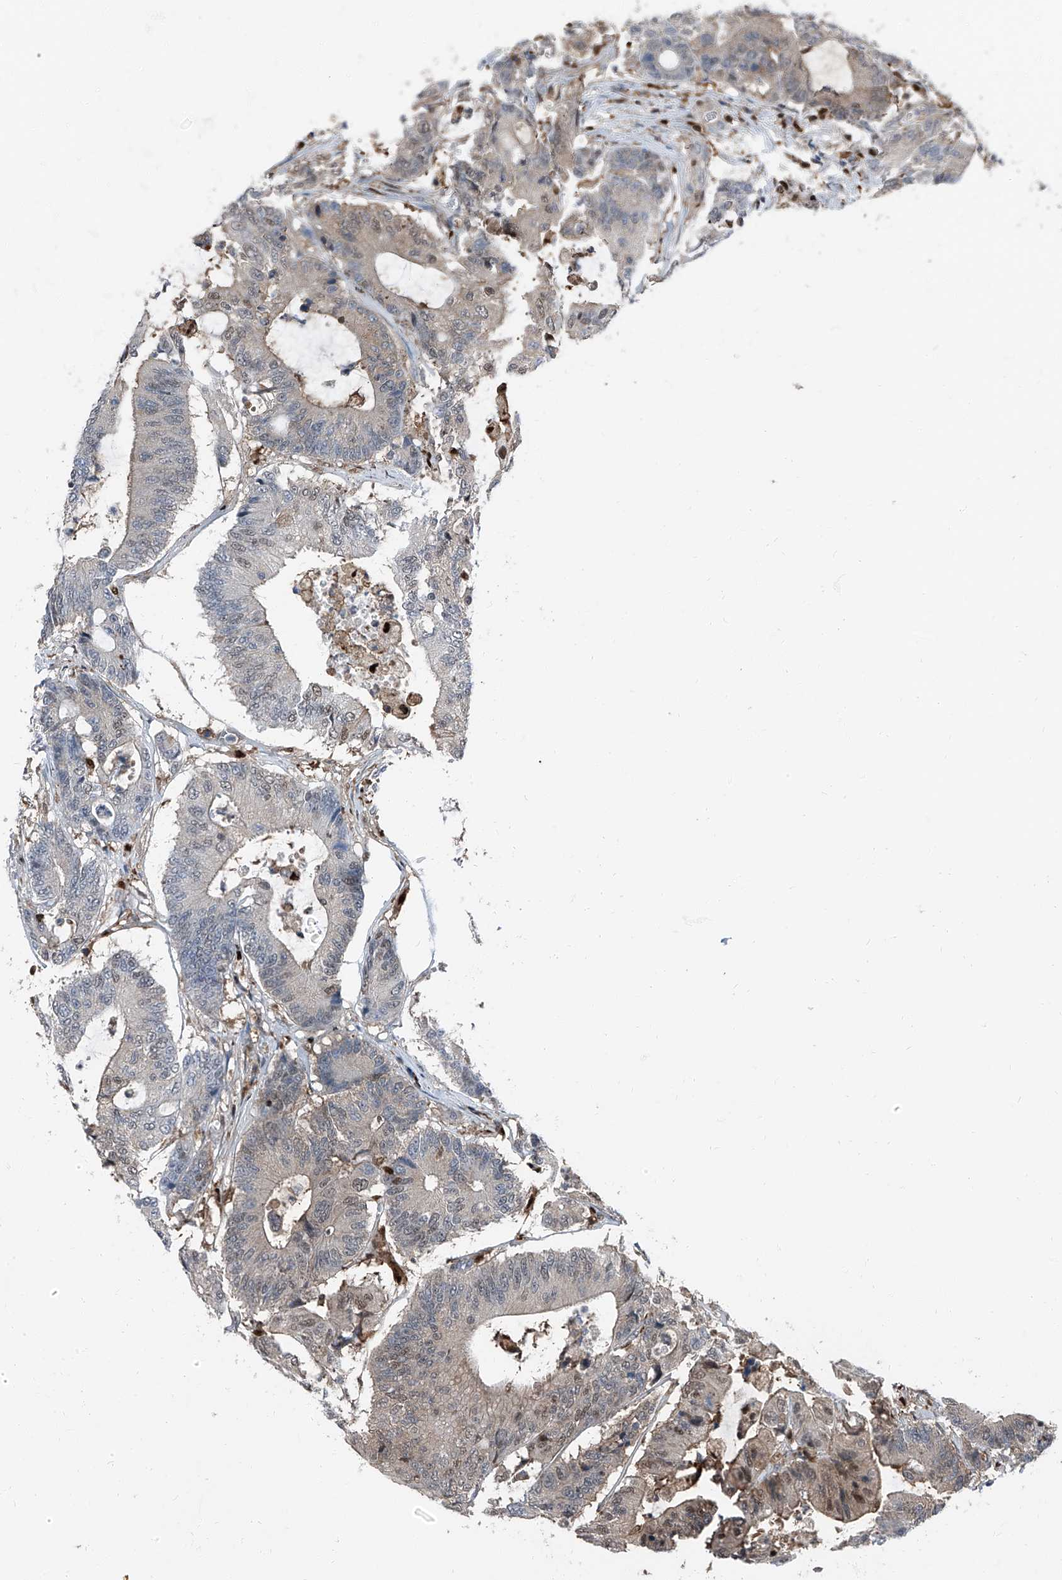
{"staining": {"intensity": "weak", "quantity": "25%-75%", "location": "cytoplasmic/membranous,nuclear"}, "tissue": "colorectal cancer", "cell_type": "Tumor cells", "image_type": "cancer", "snomed": [{"axis": "morphology", "description": "Adenocarcinoma, NOS"}, {"axis": "topography", "description": "Colon"}], "caption": "Weak cytoplasmic/membranous and nuclear positivity for a protein is present in approximately 25%-75% of tumor cells of colorectal cancer using IHC.", "gene": "PSMB10", "patient": {"sex": "female", "age": 84}}